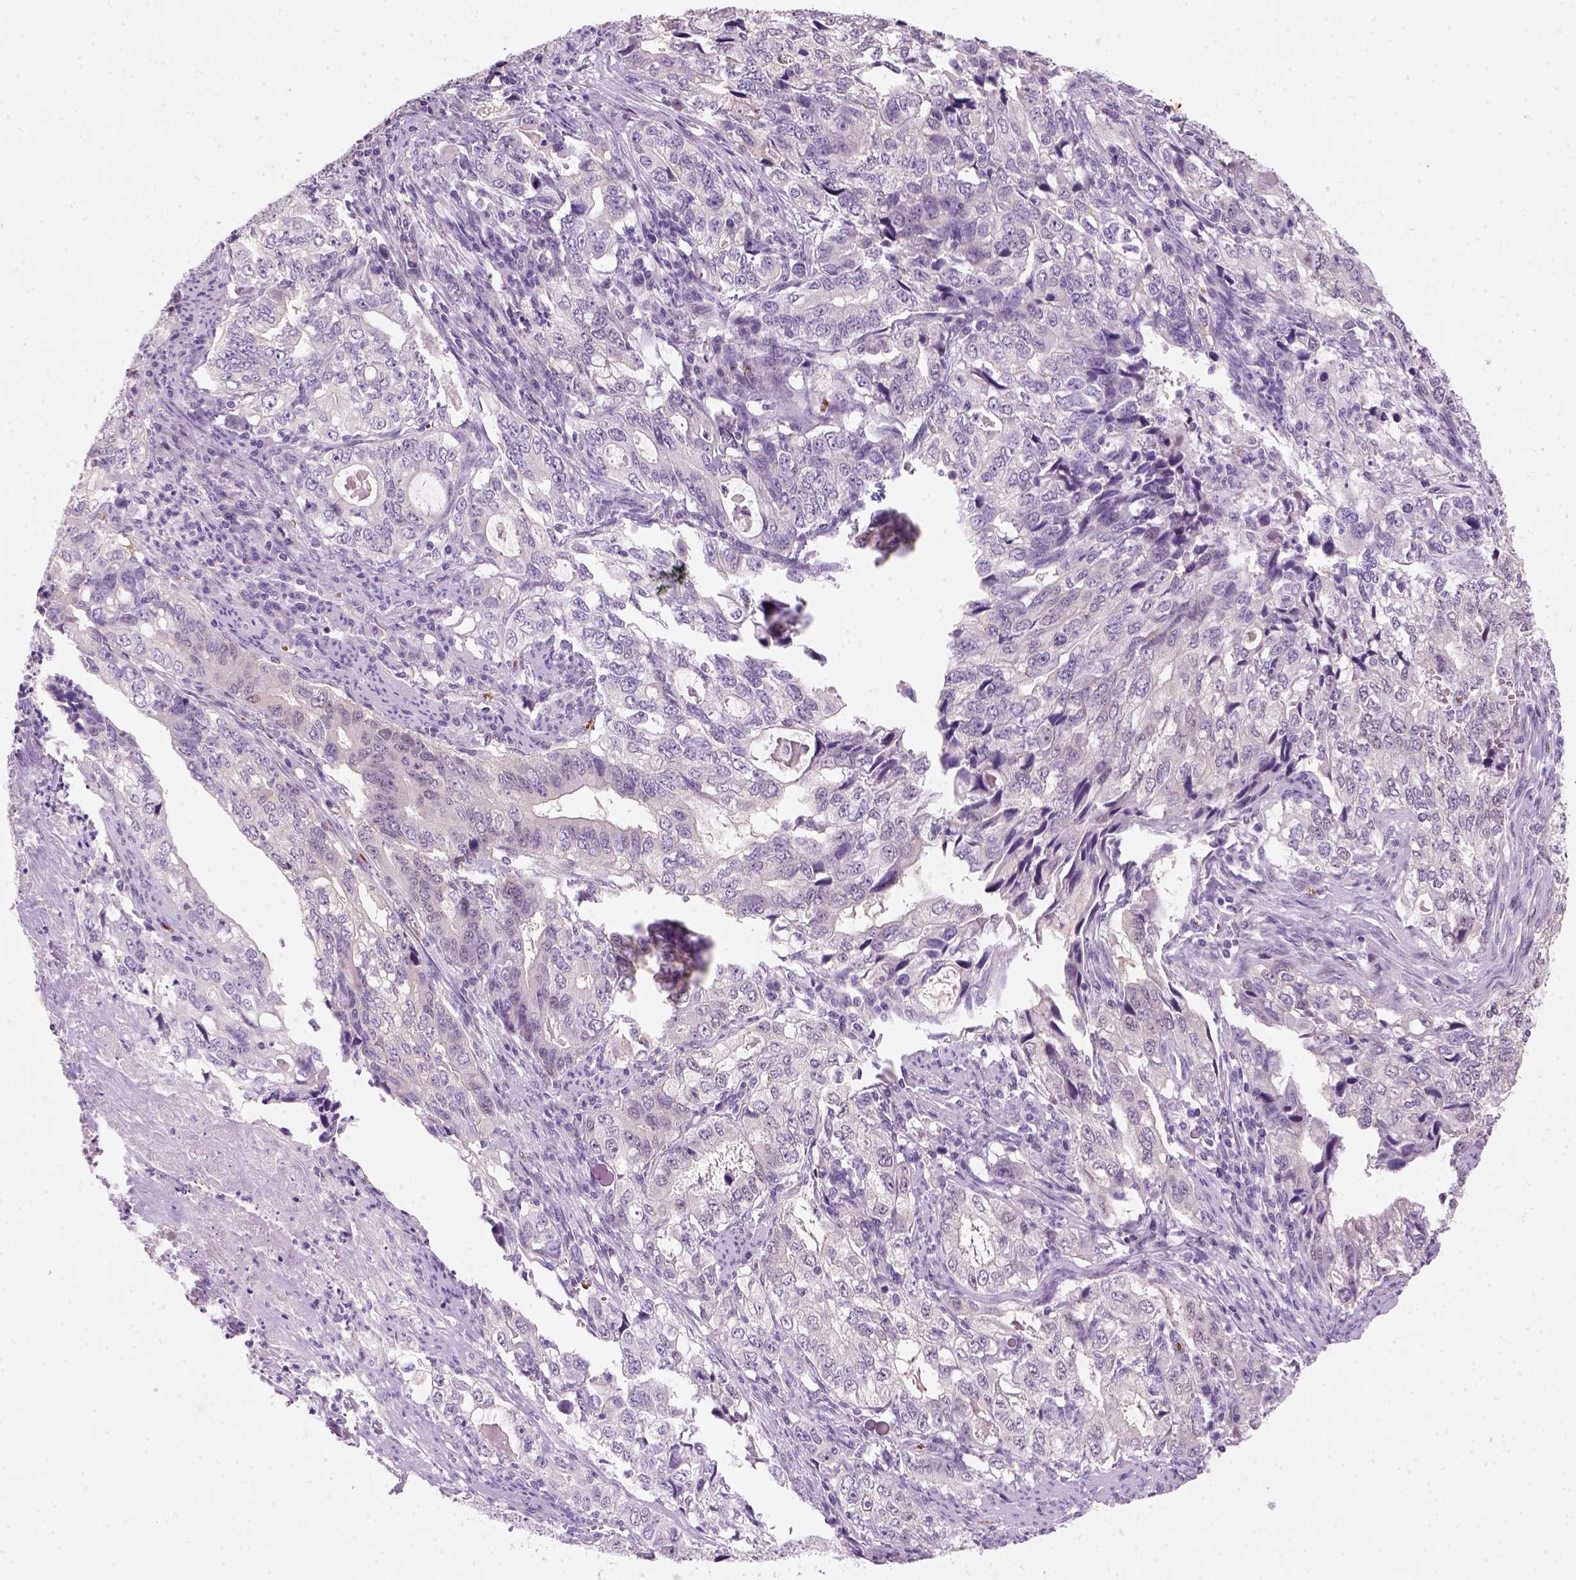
{"staining": {"intensity": "negative", "quantity": "none", "location": "none"}, "tissue": "stomach cancer", "cell_type": "Tumor cells", "image_type": "cancer", "snomed": [{"axis": "morphology", "description": "Adenocarcinoma, NOS"}, {"axis": "topography", "description": "Stomach, lower"}], "caption": "Stomach cancer (adenocarcinoma) stained for a protein using immunohistochemistry reveals no positivity tumor cells.", "gene": "ZMAT4", "patient": {"sex": "female", "age": 72}}